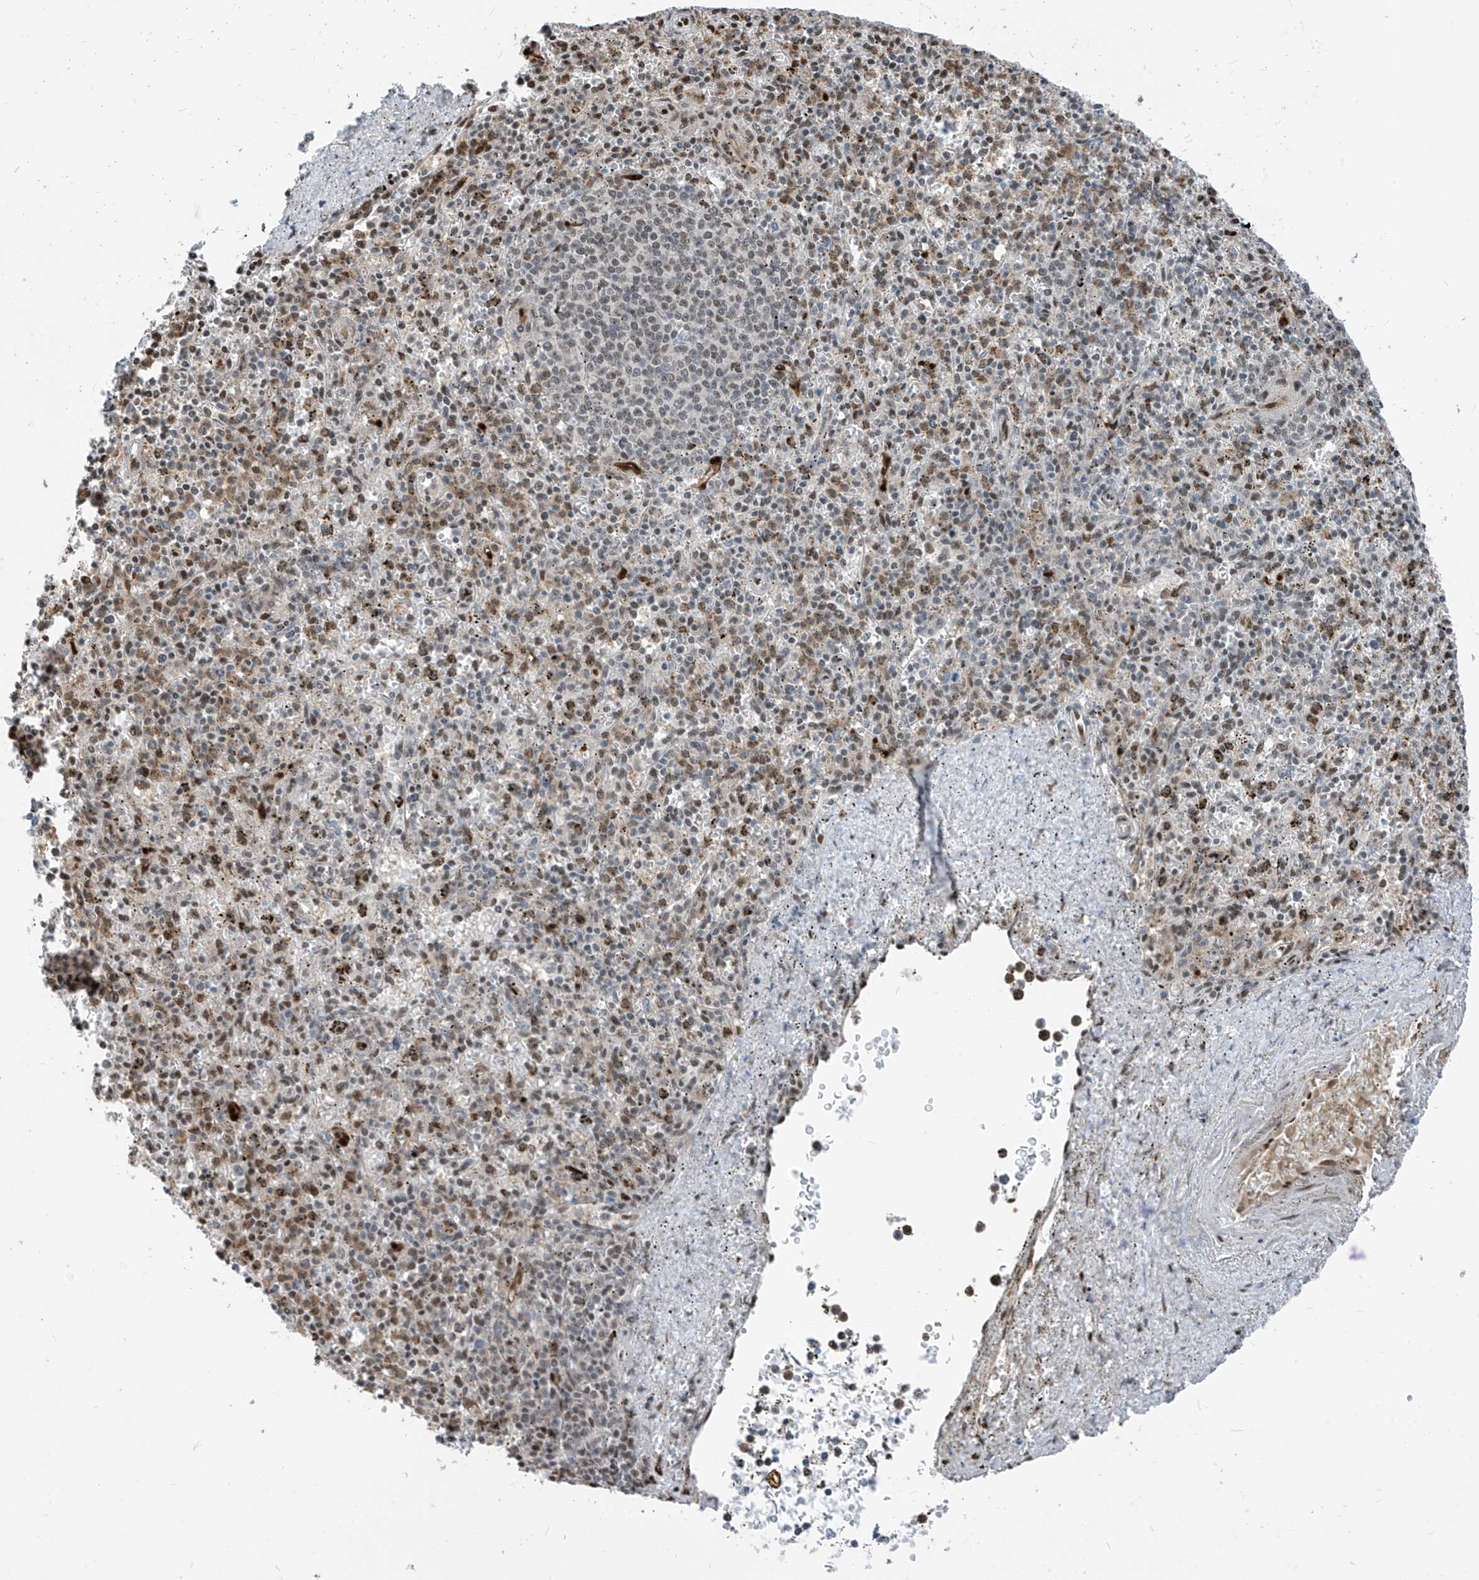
{"staining": {"intensity": "weak", "quantity": "25%-75%", "location": "cytoplasmic/membranous,nuclear"}, "tissue": "spleen", "cell_type": "Cells in red pulp", "image_type": "normal", "snomed": [{"axis": "morphology", "description": "Normal tissue, NOS"}, {"axis": "topography", "description": "Spleen"}], "caption": "Immunohistochemistry (IHC) photomicrograph of normal spleen stained for a protein (brown), which exhibits low levels of weak cytoplasmic/membranous,nuclear positivity in approximately 25%-75% of cells in red pulp.", "gene": "RBP7", "patient": {"sex": "male", "age": 72}}